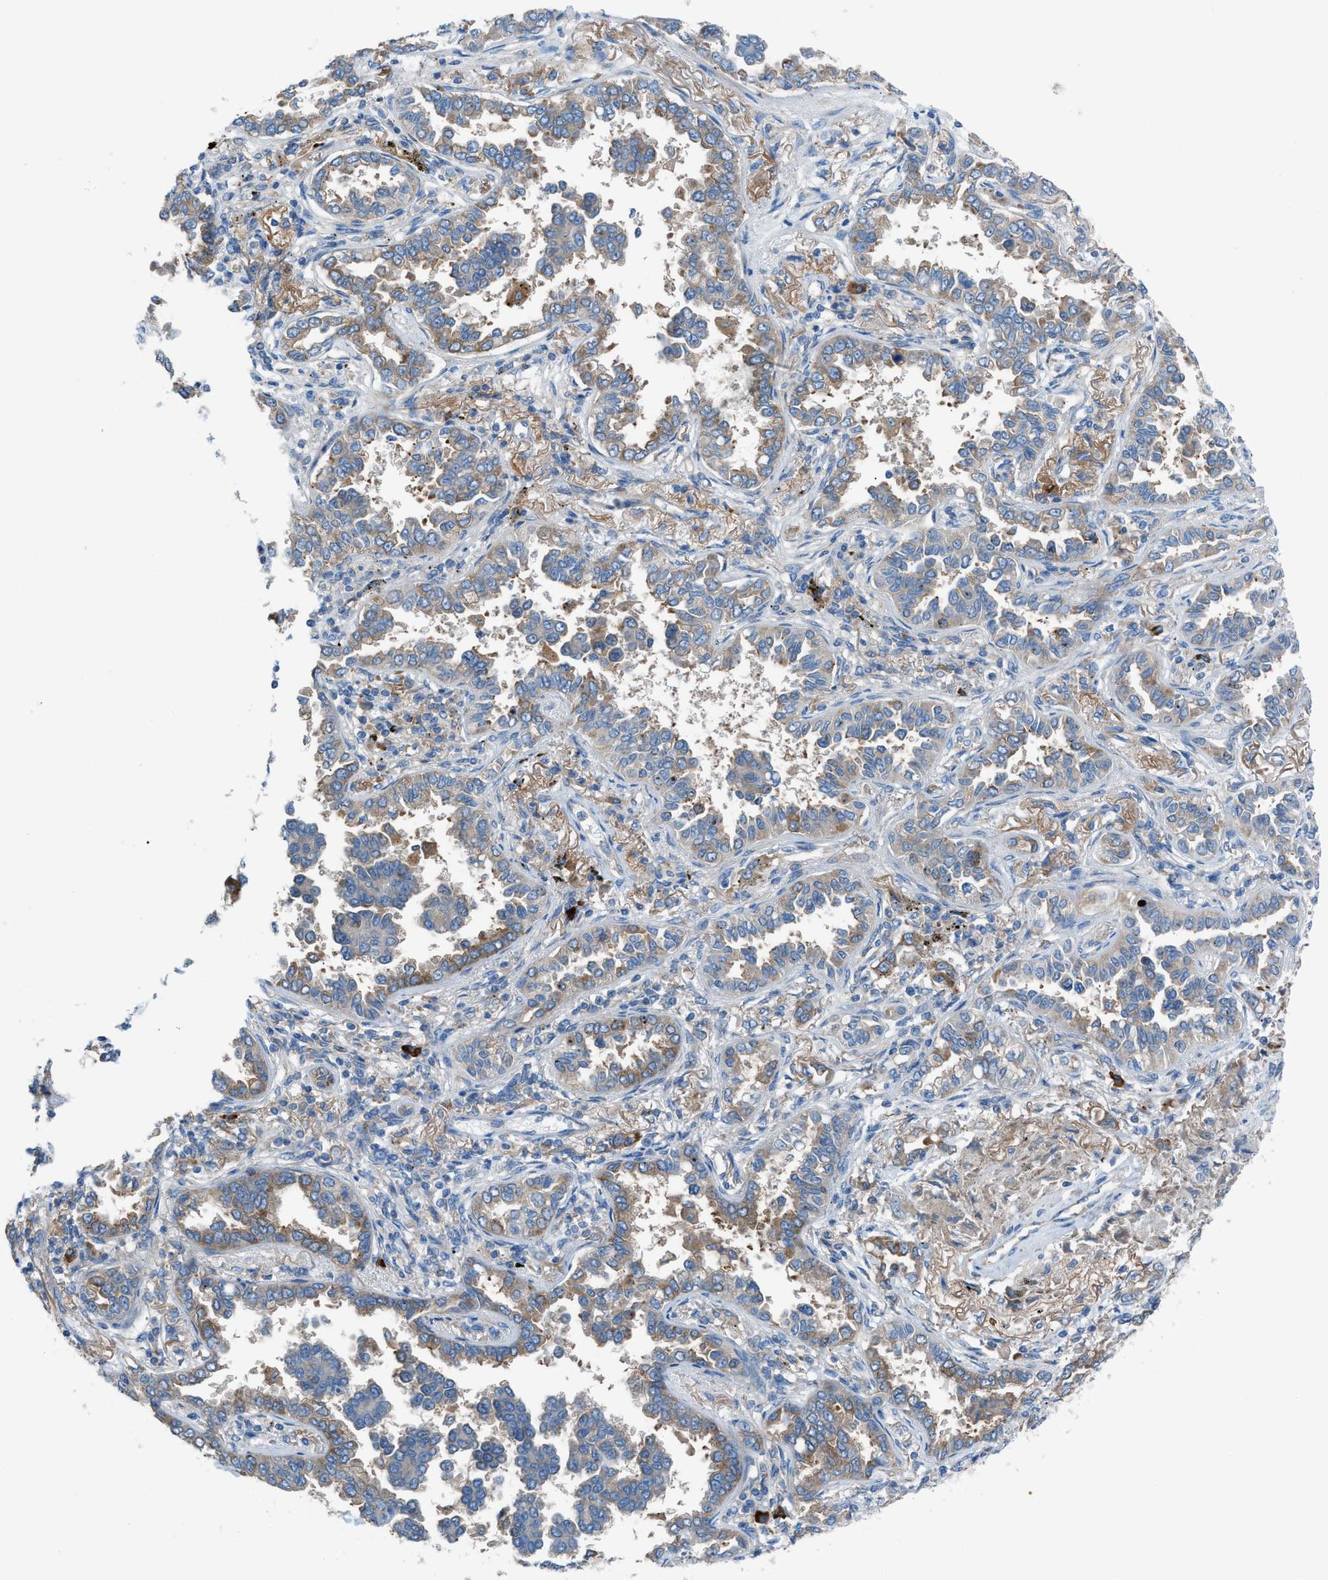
{"staining": {"intensity": "moderate", "quantity": "<25%", "location": "cytoplasmic/membranous"}, "tissue": "lung cancer", "cell_type": "Tumor cells", "image_type": "cancer", "snomed": [{"axis": "morphology", "description": "Normal tissue, NOS"}, {"axis": "morphology", "description": "Adenocarcinoma, NOS"}, {"axis": "topography", "description": "Lung"}], "caption": "Lung cancer was stained to show a protein in brown. There is low levels of moderate cytoplasmic/membranous staining in about <25% of tumor cells. (DAB (3,3'-diaminobenzidine) IHC with brightfield microscopy, high magnification).", "gene": "HEG1", "patient": {"sex": "male", "age": 59}}